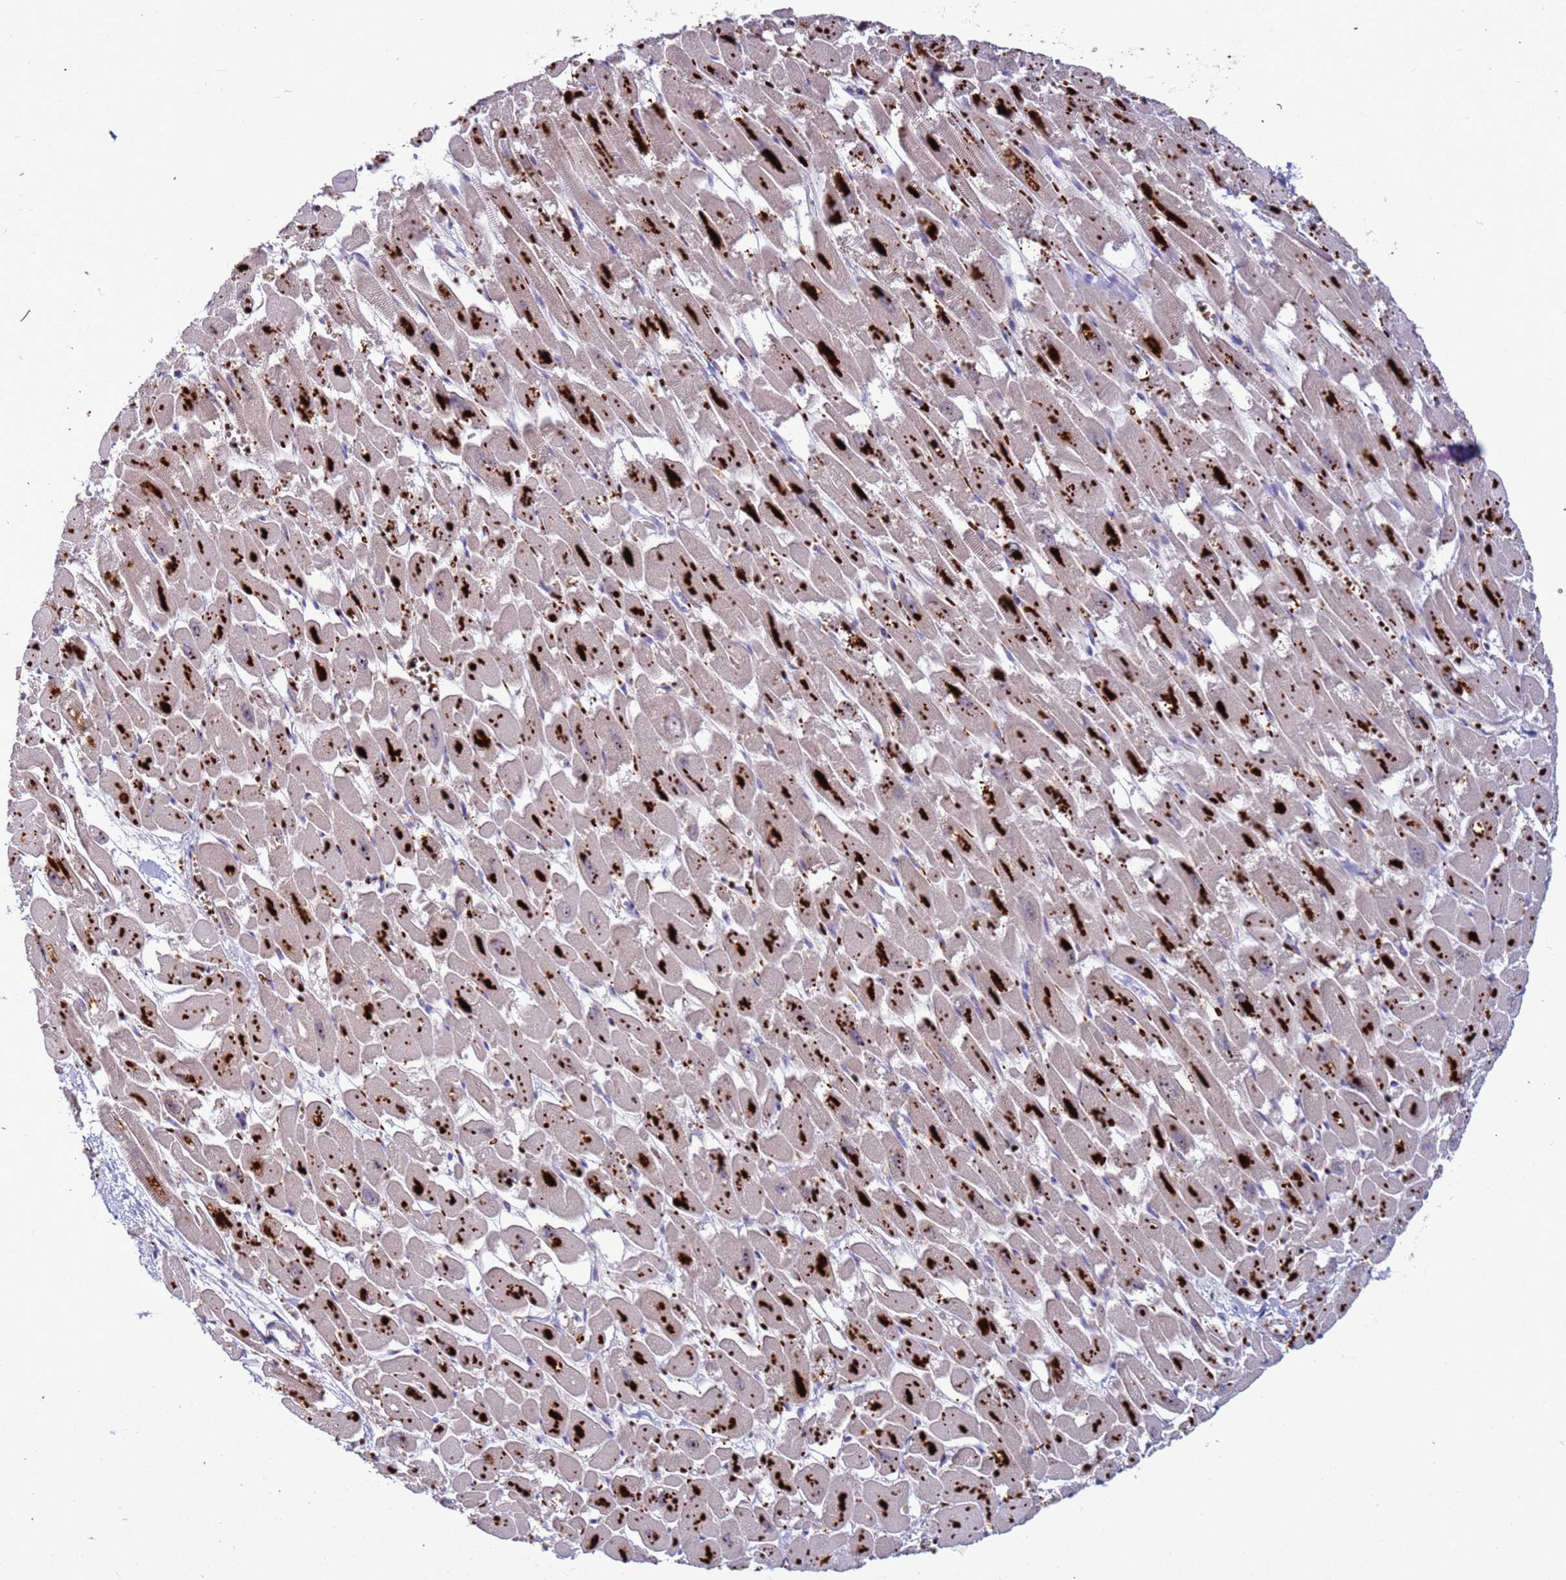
{"staining": {"intensity": "strong", "quantity": "25%-75%", "location": "cytoplasmic/membranous"}, "tissue": "heart muscle", "cell_type": "Cardiomyocytes", "image_type": "normal", "snomed": [{"axis": "morphology", "description": "Normal tissue, NOS"}, {"axis": "topography", "description": "Heart"}], "caption": "Immunohistochemical staining of benign heart muscle displays strong cytoplasmic/membranous protein positivity in about 25%-75% of cardiomyocytes. The staining was performed using DAB (3,3'-diaminobenzidine), with brown indicating positive protein expression. Nuclei are stained blue with hematoxylin.", "gene": "VPS36", "patient": {"sex": "male", "age": 54}}